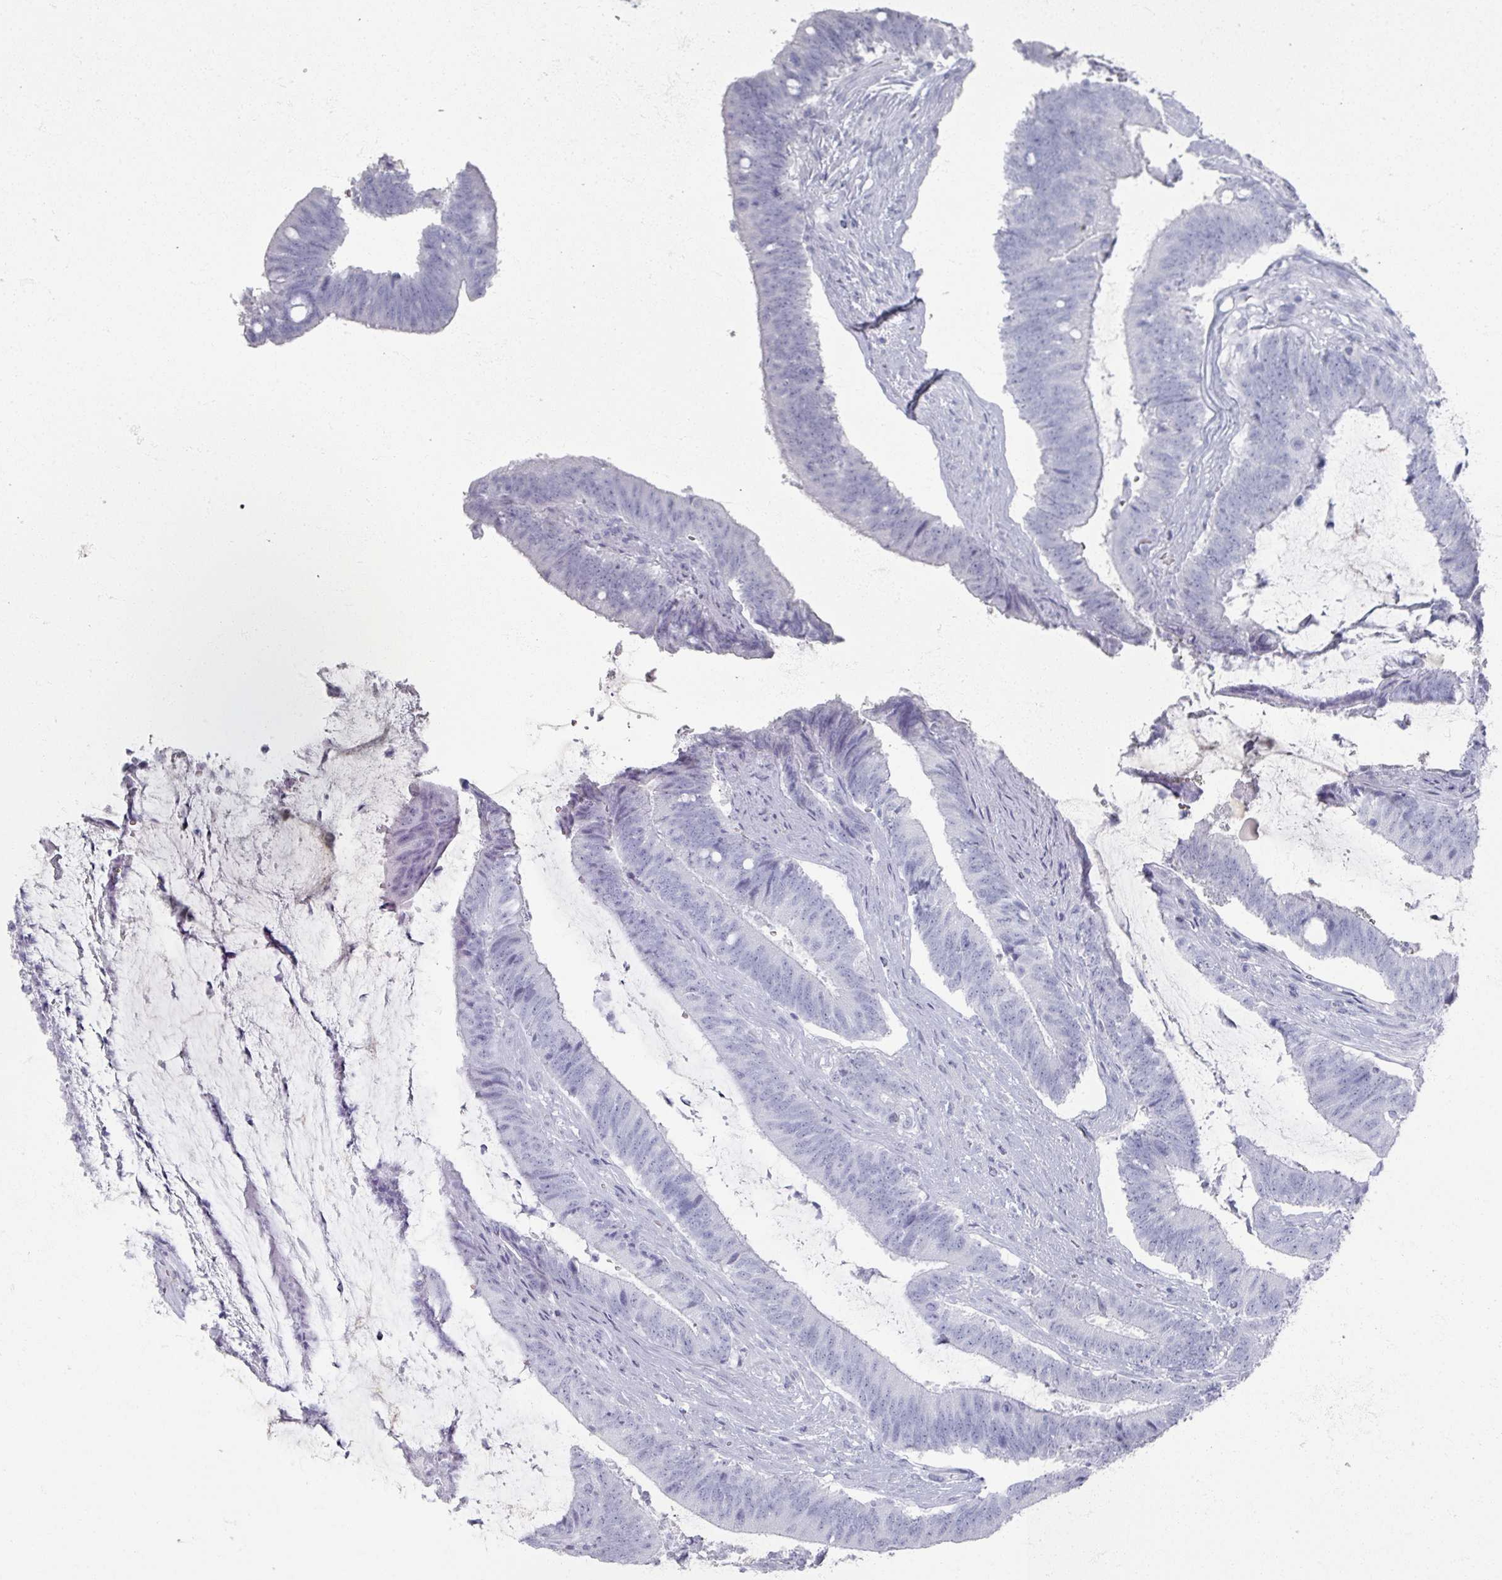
{"staining": {"intensity": "negative", "quantity": "none", "location": "none"}, "tissue": "colorectal cancer", "cell_type": "Tumor cells", "image_type": "cancer", "snomed": [{"axis": "morphology", "description": "Adenocarcinoma, NOS"}, {"axis": "topography", "description": "Colon"}], "caption": "The photomicrograph demonstrates no significant positivity in tumor cells of colorectal cancer.", "gene": "OMG", "patient": {"sex": "female", "age": 43}}